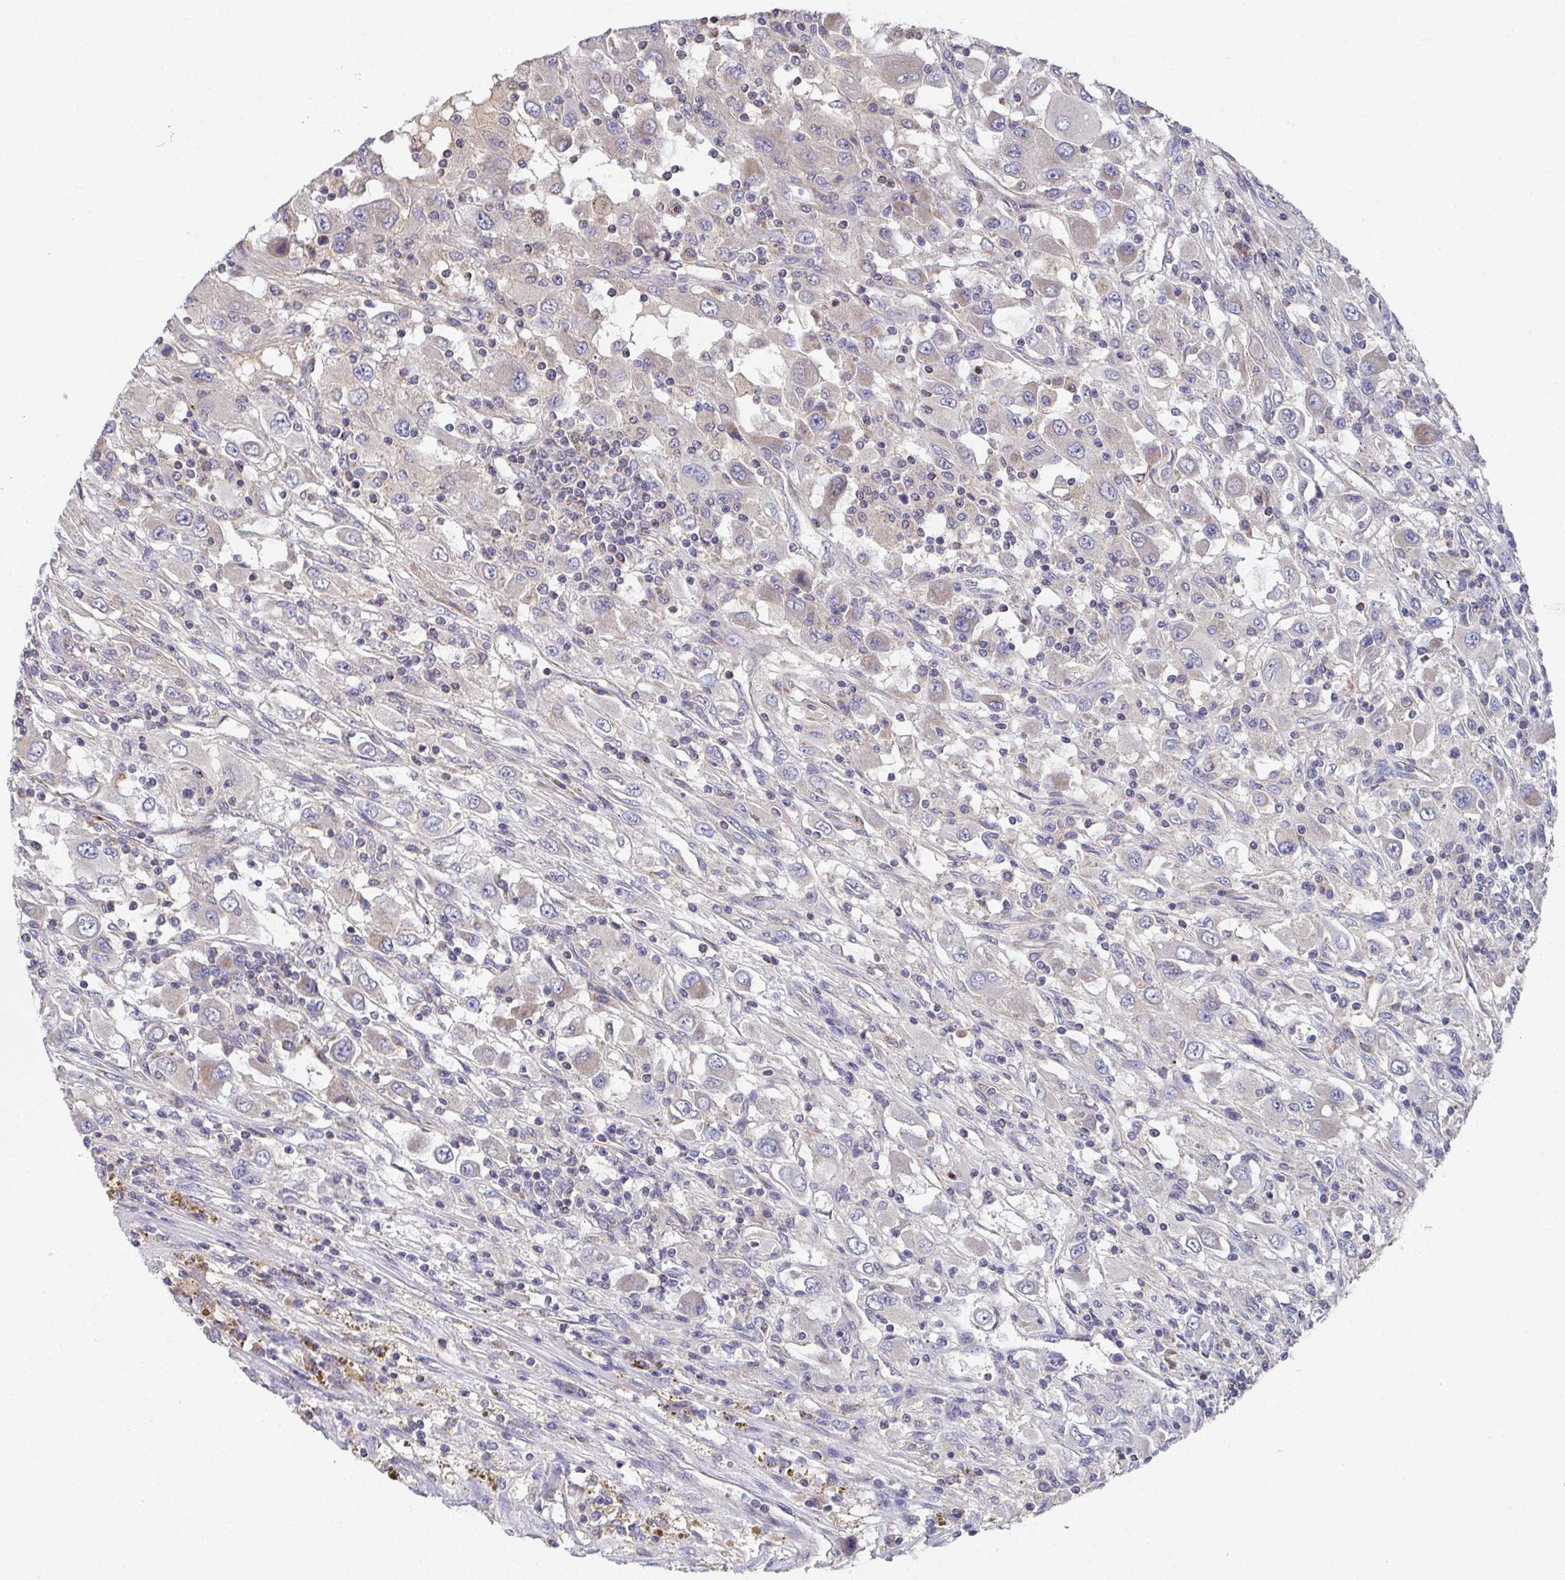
{"staining": {"intensity": "negative", "quantity": "none", "location": "none"}, "tissue": "renal cancer", "cell_type": "Tumor cells", "image_type": "cancer", "snomed": [{"axis": "morphology", "description": "Adenocarcinoma, NOS"}, {"axis": "topography", "description": "Kidney"}], "caption": "This micrograph is of renal cancer stained with immunohistochemistry (IHC) to label a protein in brown with the nuclei are counter-stained blue. There is no expression in tumor cells.", "gene": "MT-ND3", "patient": {"sex": "female", "age": 67}}